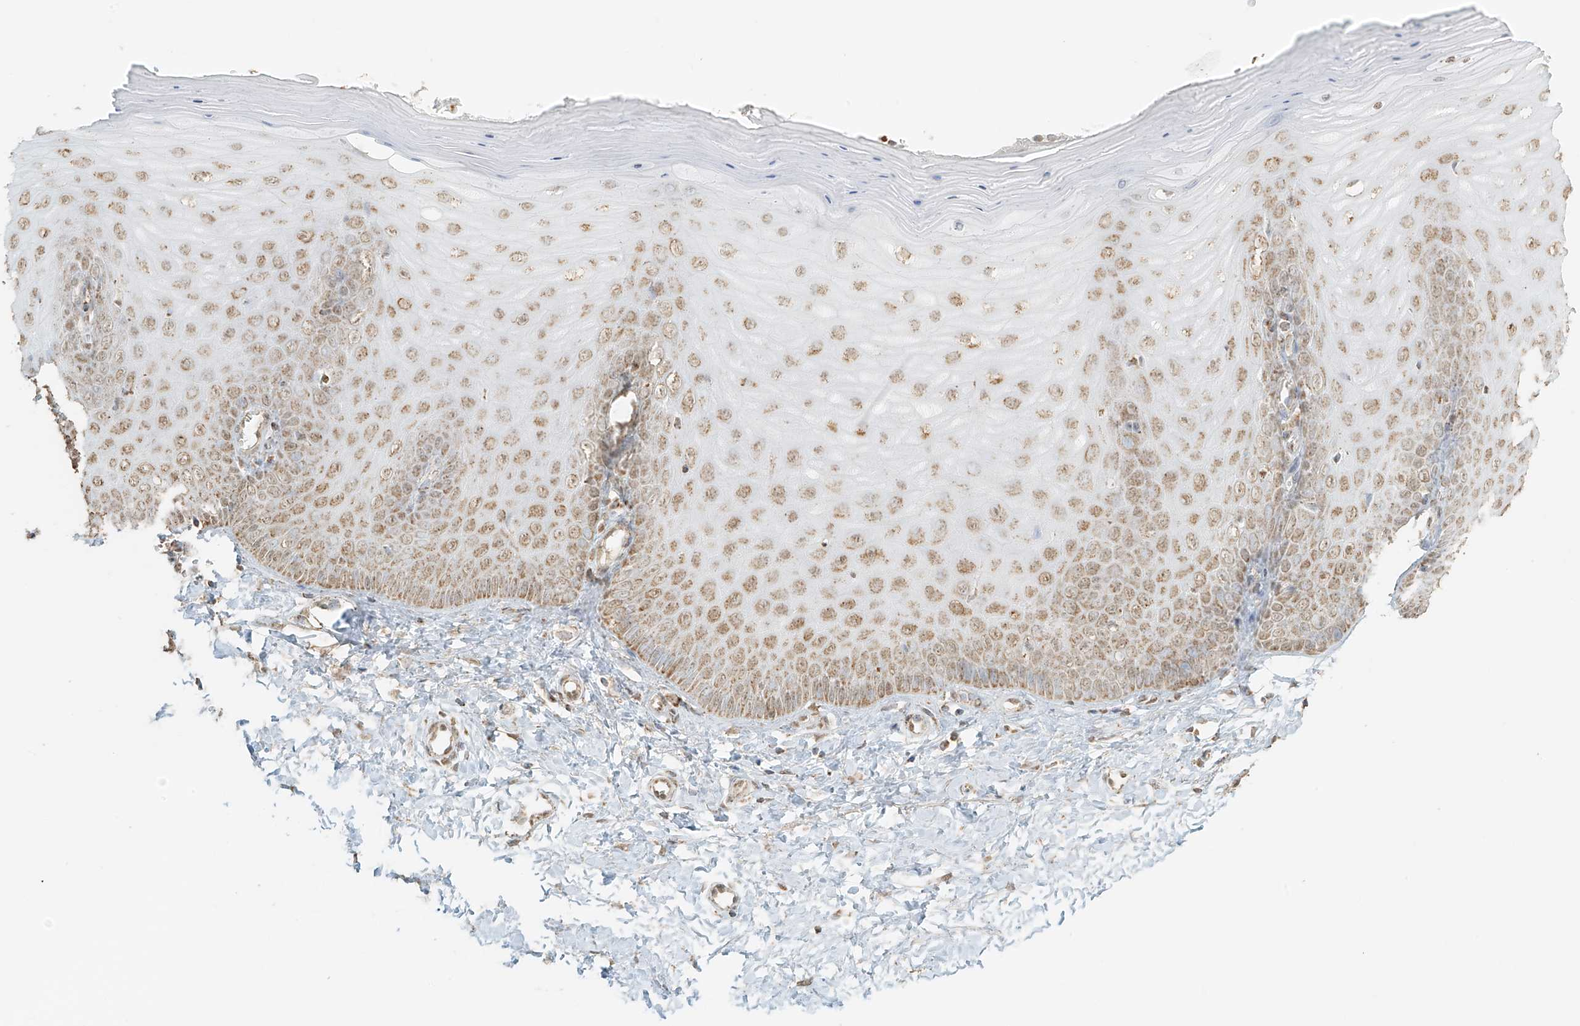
{"staining": {"intensity": "weak", "quantity": "25%-75%", "location": "cytoplasmic/membranous"}, "tissue": "cervix", "cell_type": "Glandular cells", "image_type": "normal", "snomed": [{"axis": "morphology", "description": "Normal tissue, NOS"}, {"axis": "topography", "description": "Cervix"}], "caption": "An image of human cervix stained for a protein demonstrates weak cytoplasmic/membranous brown staining in glandular cells.", "gene": "MIPEP", "patient": {"sex": "female", "age": 55}}